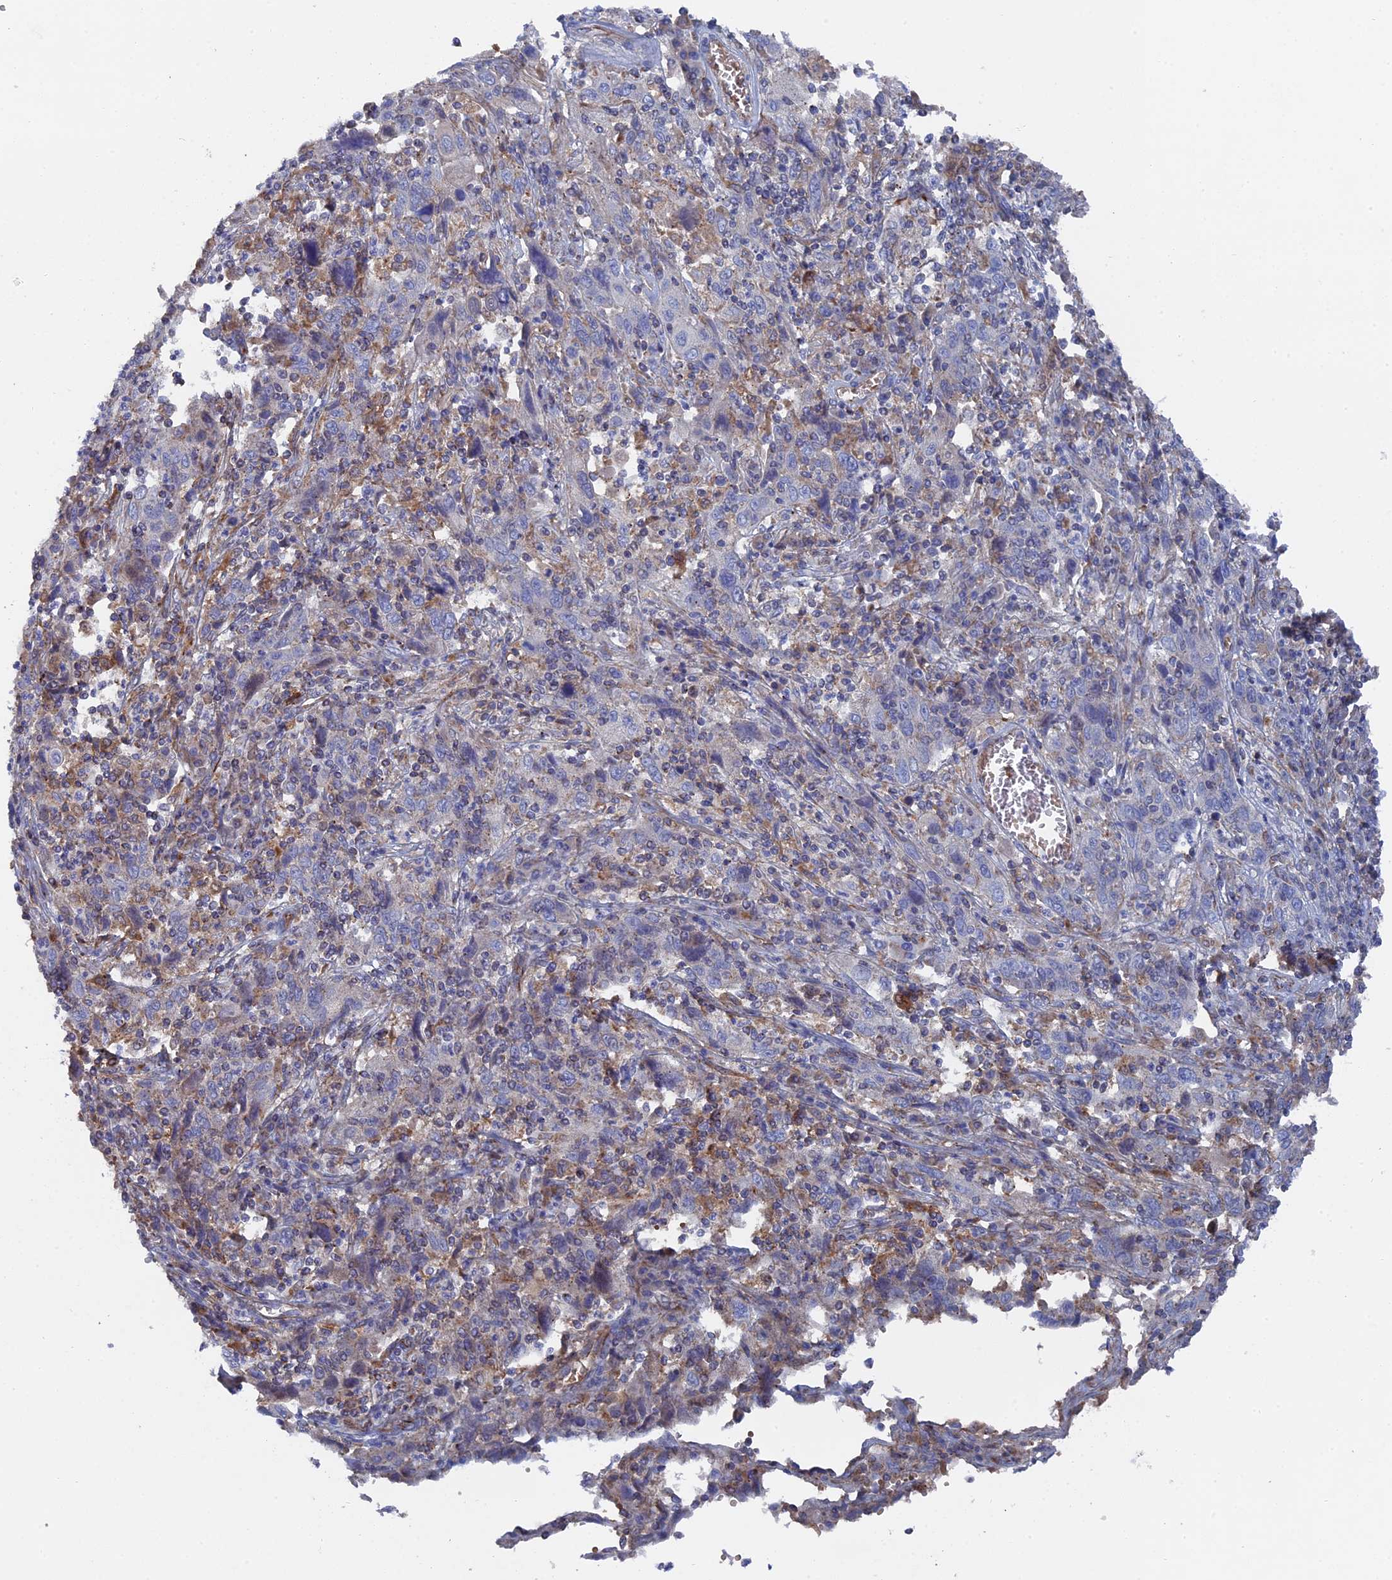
{"staining": {"intensity": "negative", "quantity": "none", "location": "none"}, "tissue": "cervical cancer", "cell_type": "Tumor cells", "image_type": "cancer", "snomed": [{"axis": "morphology", "description": "Squamous cell carcinoma, NOS"}, {"axis": "topography", "description": "Cervix"}], "caption": "Tumor cells show no significant expression in cervical cancer.", "gene": "SMG9", "patient": {"sex": "female", "age": 46}}